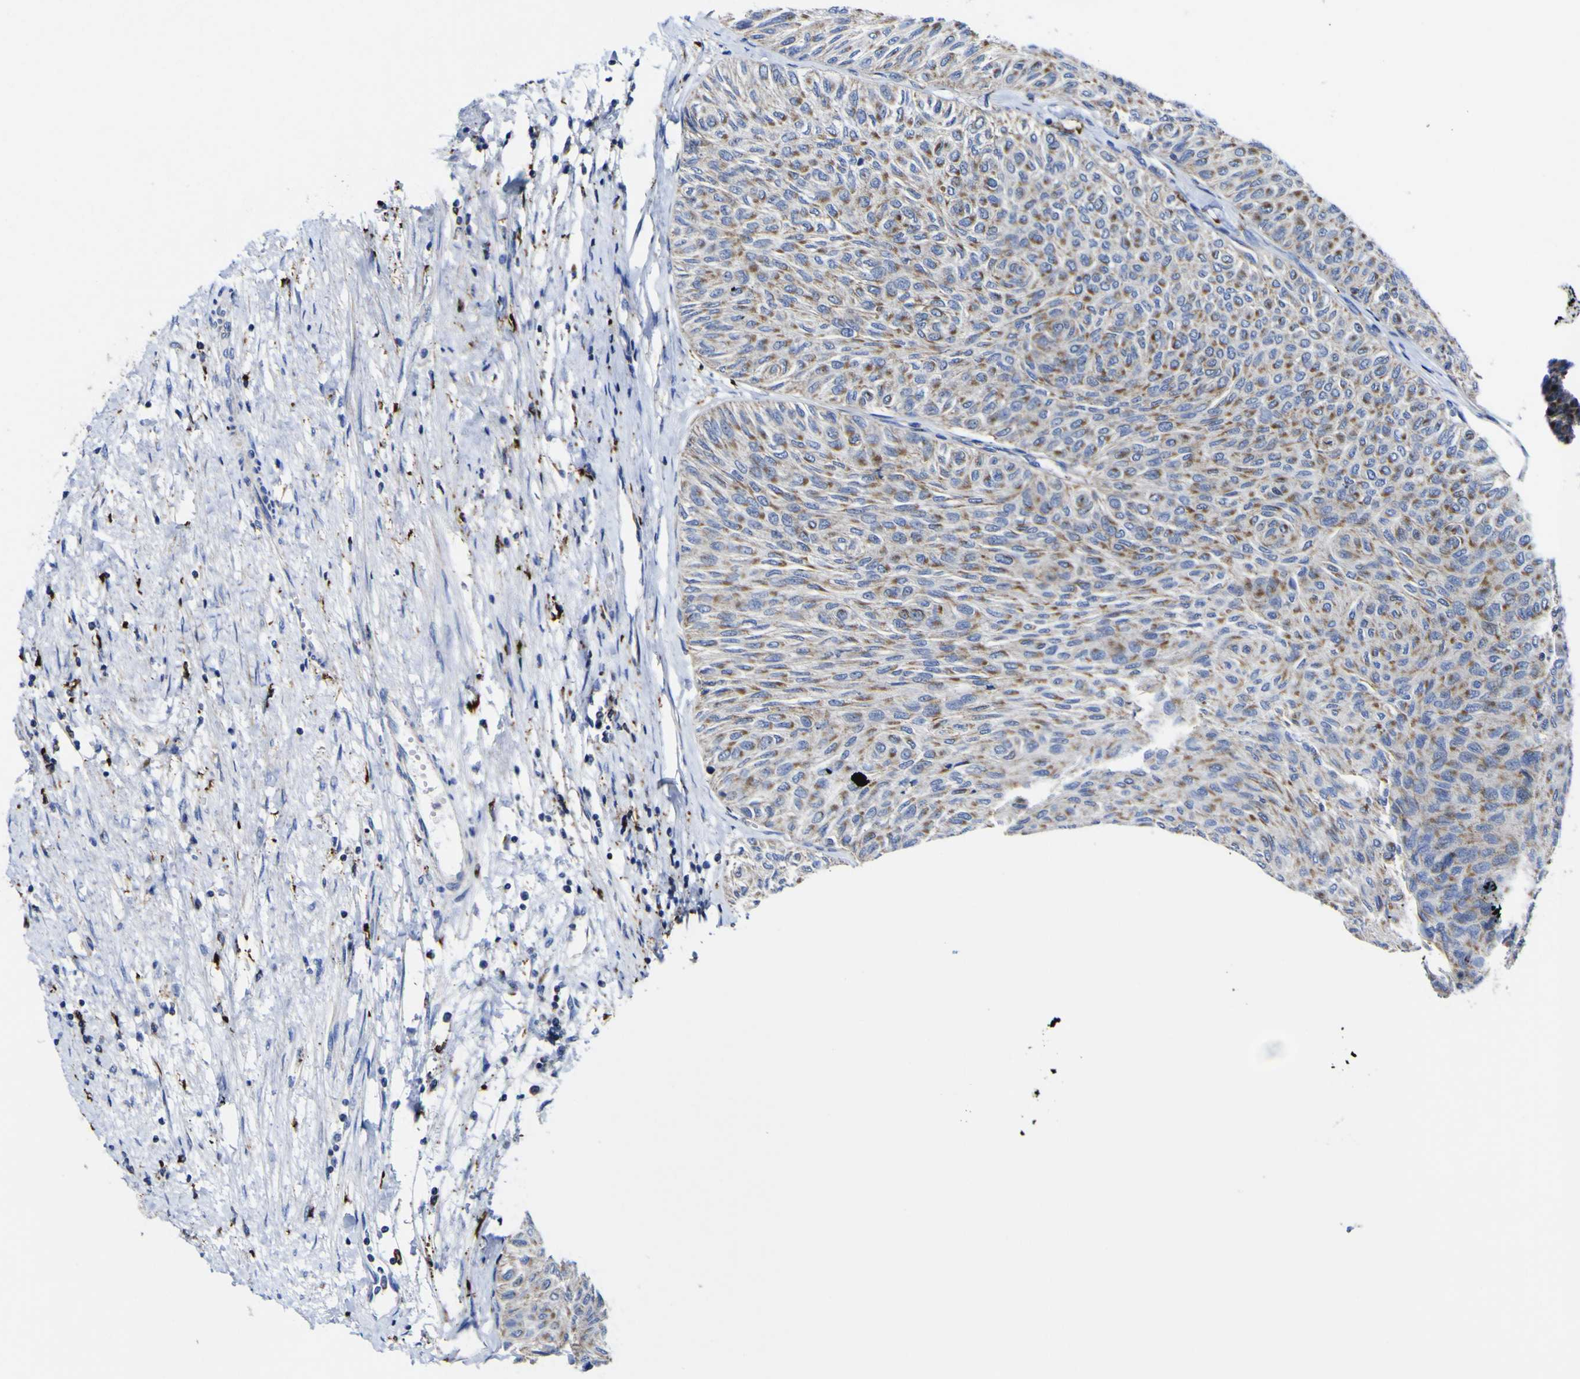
{"staining": {"intensity": "moderate", "quantity": ">75%", "location": "cytoplasmic/membranous"}, "tissue": "urothelial cancer", "cell_type": "Tumor cells", "image_type": "cancer", "snomed": [{"axis": "morphology", "description": "Urothelial carcinoma, Low grade"}, {"axis": "topography", "description": "Urinary bladder"}], "caption": "Immunohistochemical staining of human urothelial cancer demonstrates medium levels of moderate cytoplasmic/membranous staining in about >75% of tumor cells.", "gene": "CCDC90B", "patient": {"sex": "male", "age": 78}}